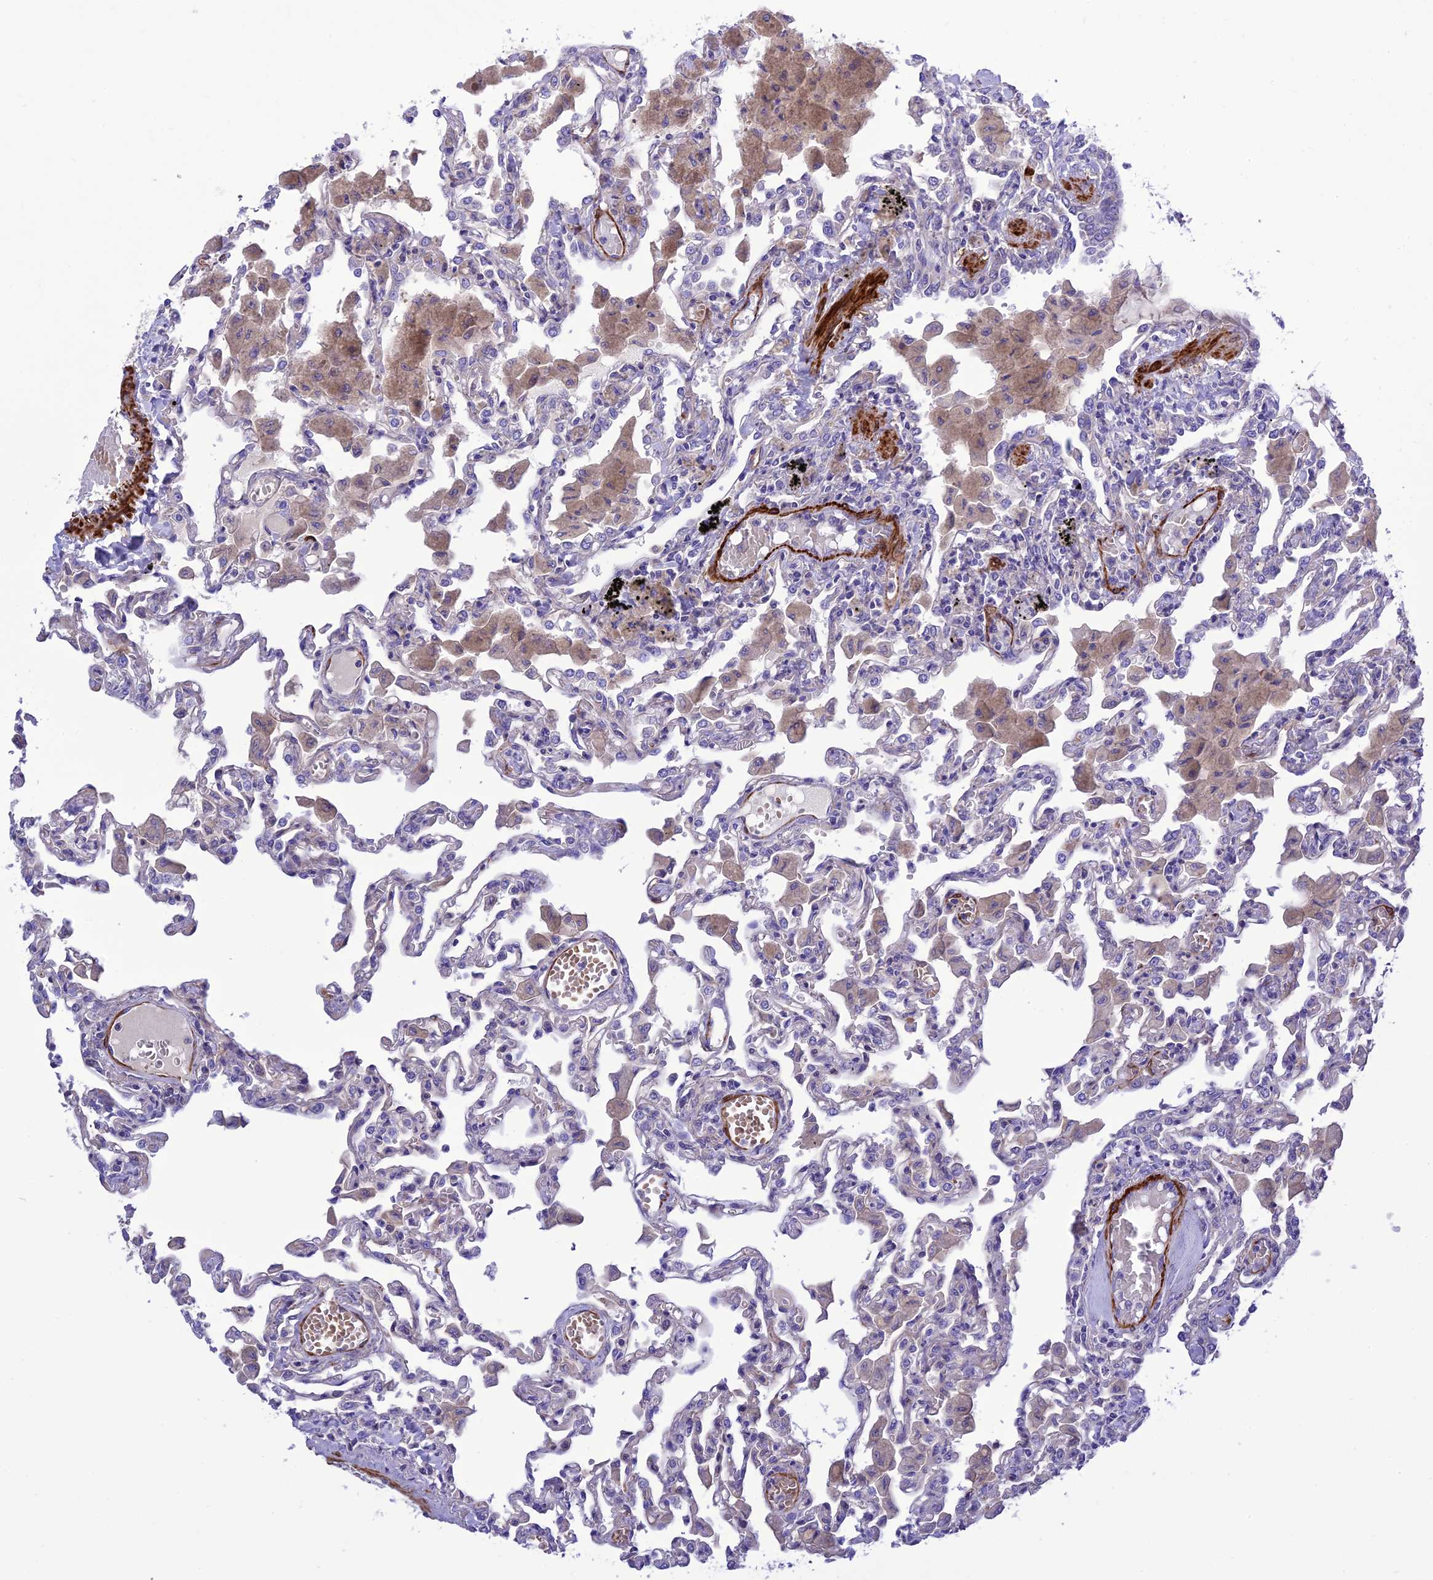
{"staining": {"intensity": "negative", "quantity": "none", "location": "none"}, "tissue": "lung", "cell_type": "Alveolar cells", "image_type": "normal", "snomed": [{"axis": "morphology", "description": "Normal tissue, NOS"}, {"axis": "topography", "description": "Bronchus"}, {"axis": "topography", "description": "Lung"}], "caption": "The micrograph reveals no staining of alveolar cells in benign lung. (Brightfield microscopy of DAB (3,3'-diaminobenzidine) immunohistochemistry at high magnification).", "gene": "FRA10AC1", "patient": {"sex": "female", "age": 49}}